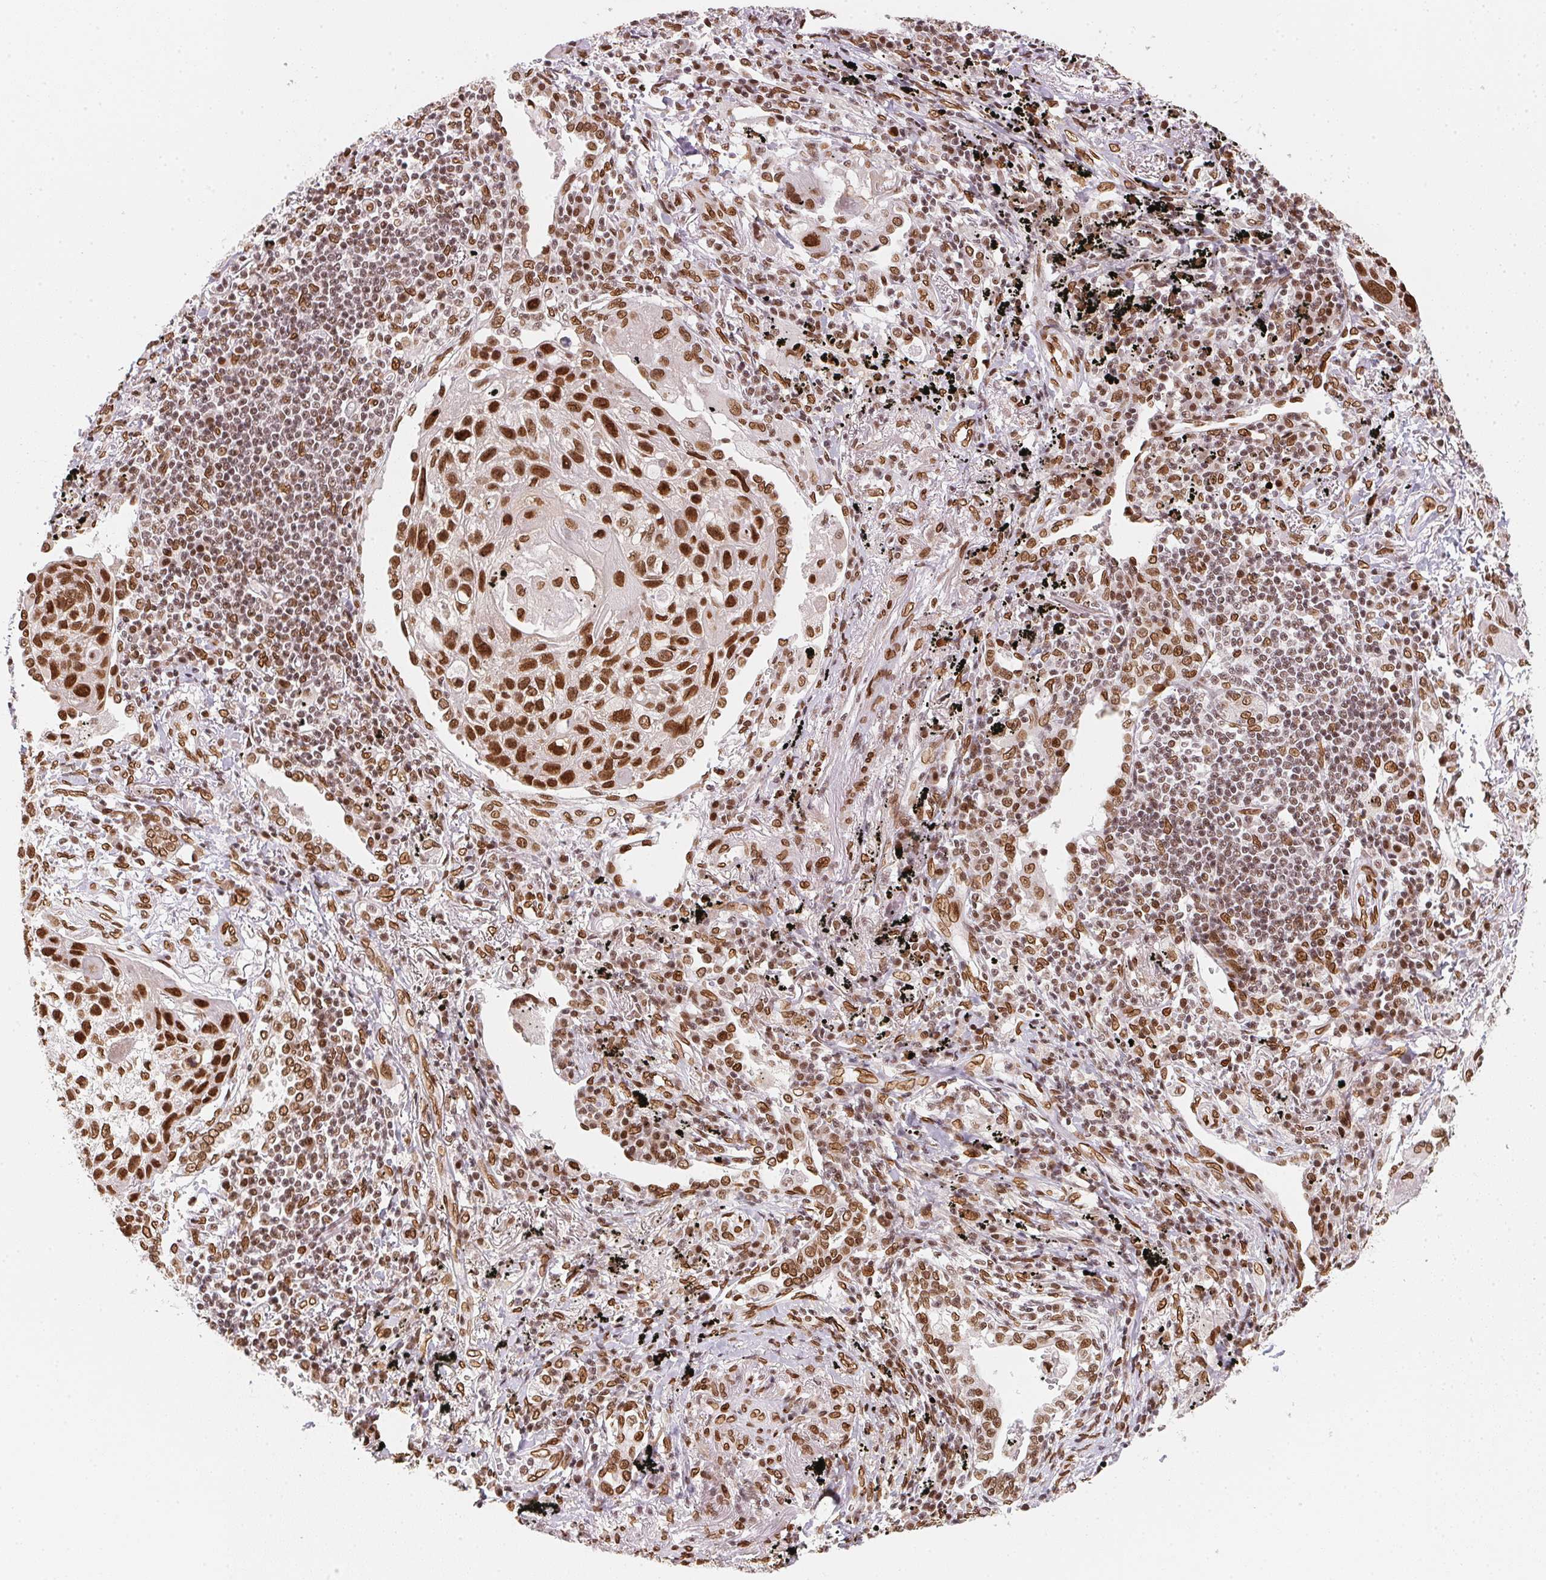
{"staining": {"intensity": "strong", "quantity": ">75%", "location": "nuclear"}, "tissue": "lung cancer", "cell_type": "Tumor cells", "image_type": "cancer", "snomed": [{"axis": "morphology", "description": "Squamous cell carcinoma, NOS"}, {"axis": "topography", "description": "Lung"}], "caption": "DAB immunohistochemical staining of squamous cell carcinoma (lung) displays strong nuclear protein positivity in about >75% of tumor cells.", "gene": "SAP30BP", "patient": {"sex": "male", "age": 78}}